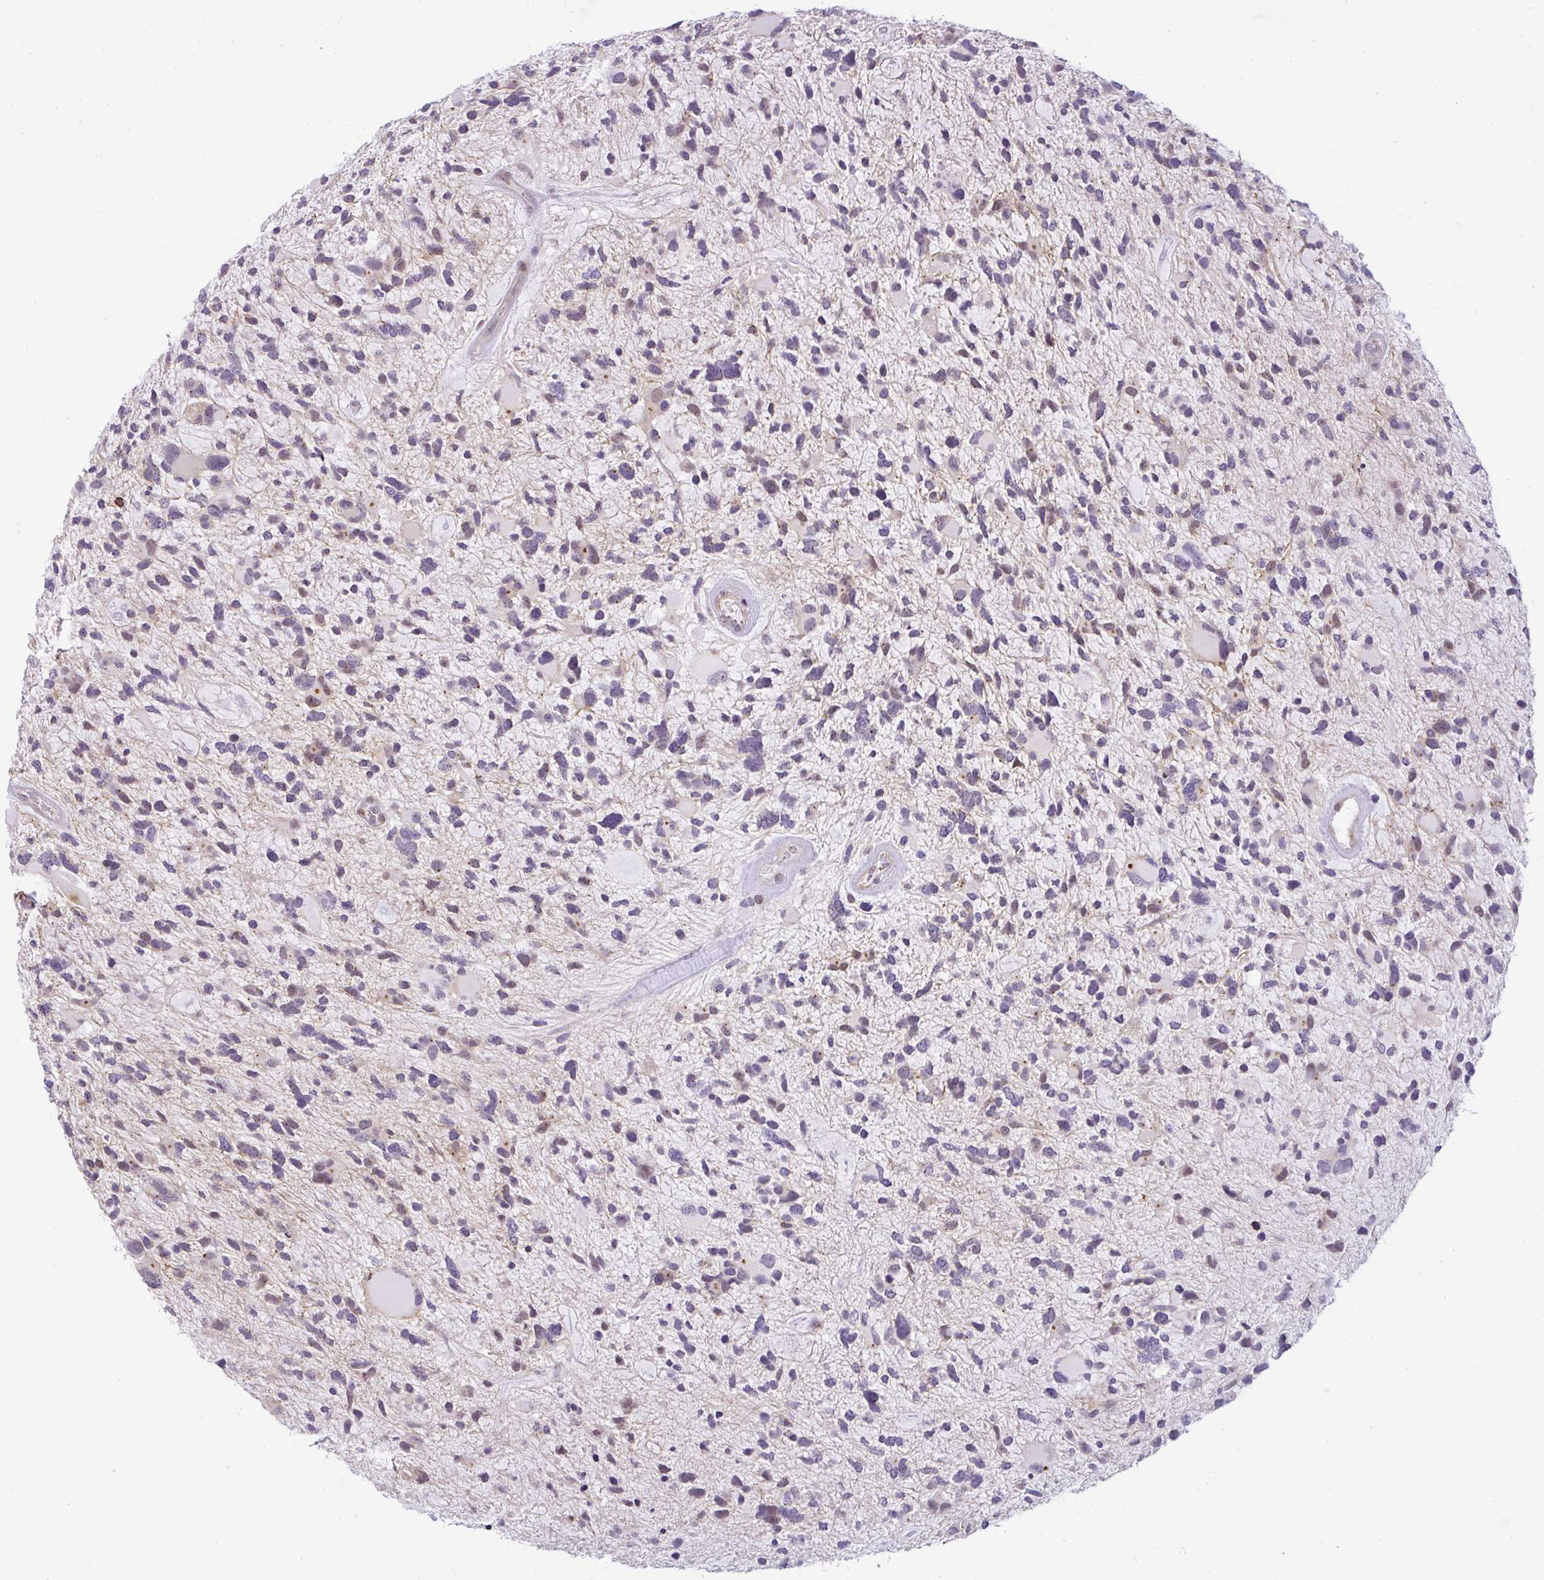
{"staining": {"intensity": "negative", "quantity": "none", "location": "none"}, "tissue": "glioma", "cell_type": "Tumor cells", "image_type": "cancer", "snomed": [{"axis": "morphology", "description": "Glioma, malignant, High grade"}, {"axis": "topography", "description": "Brain"}], "caption": "Glioma was stained to show a protein in brown. There is no significant expression in tumor cells.", "gene": "DZIP1", "patient": {"sex": "female", "age": 11}}